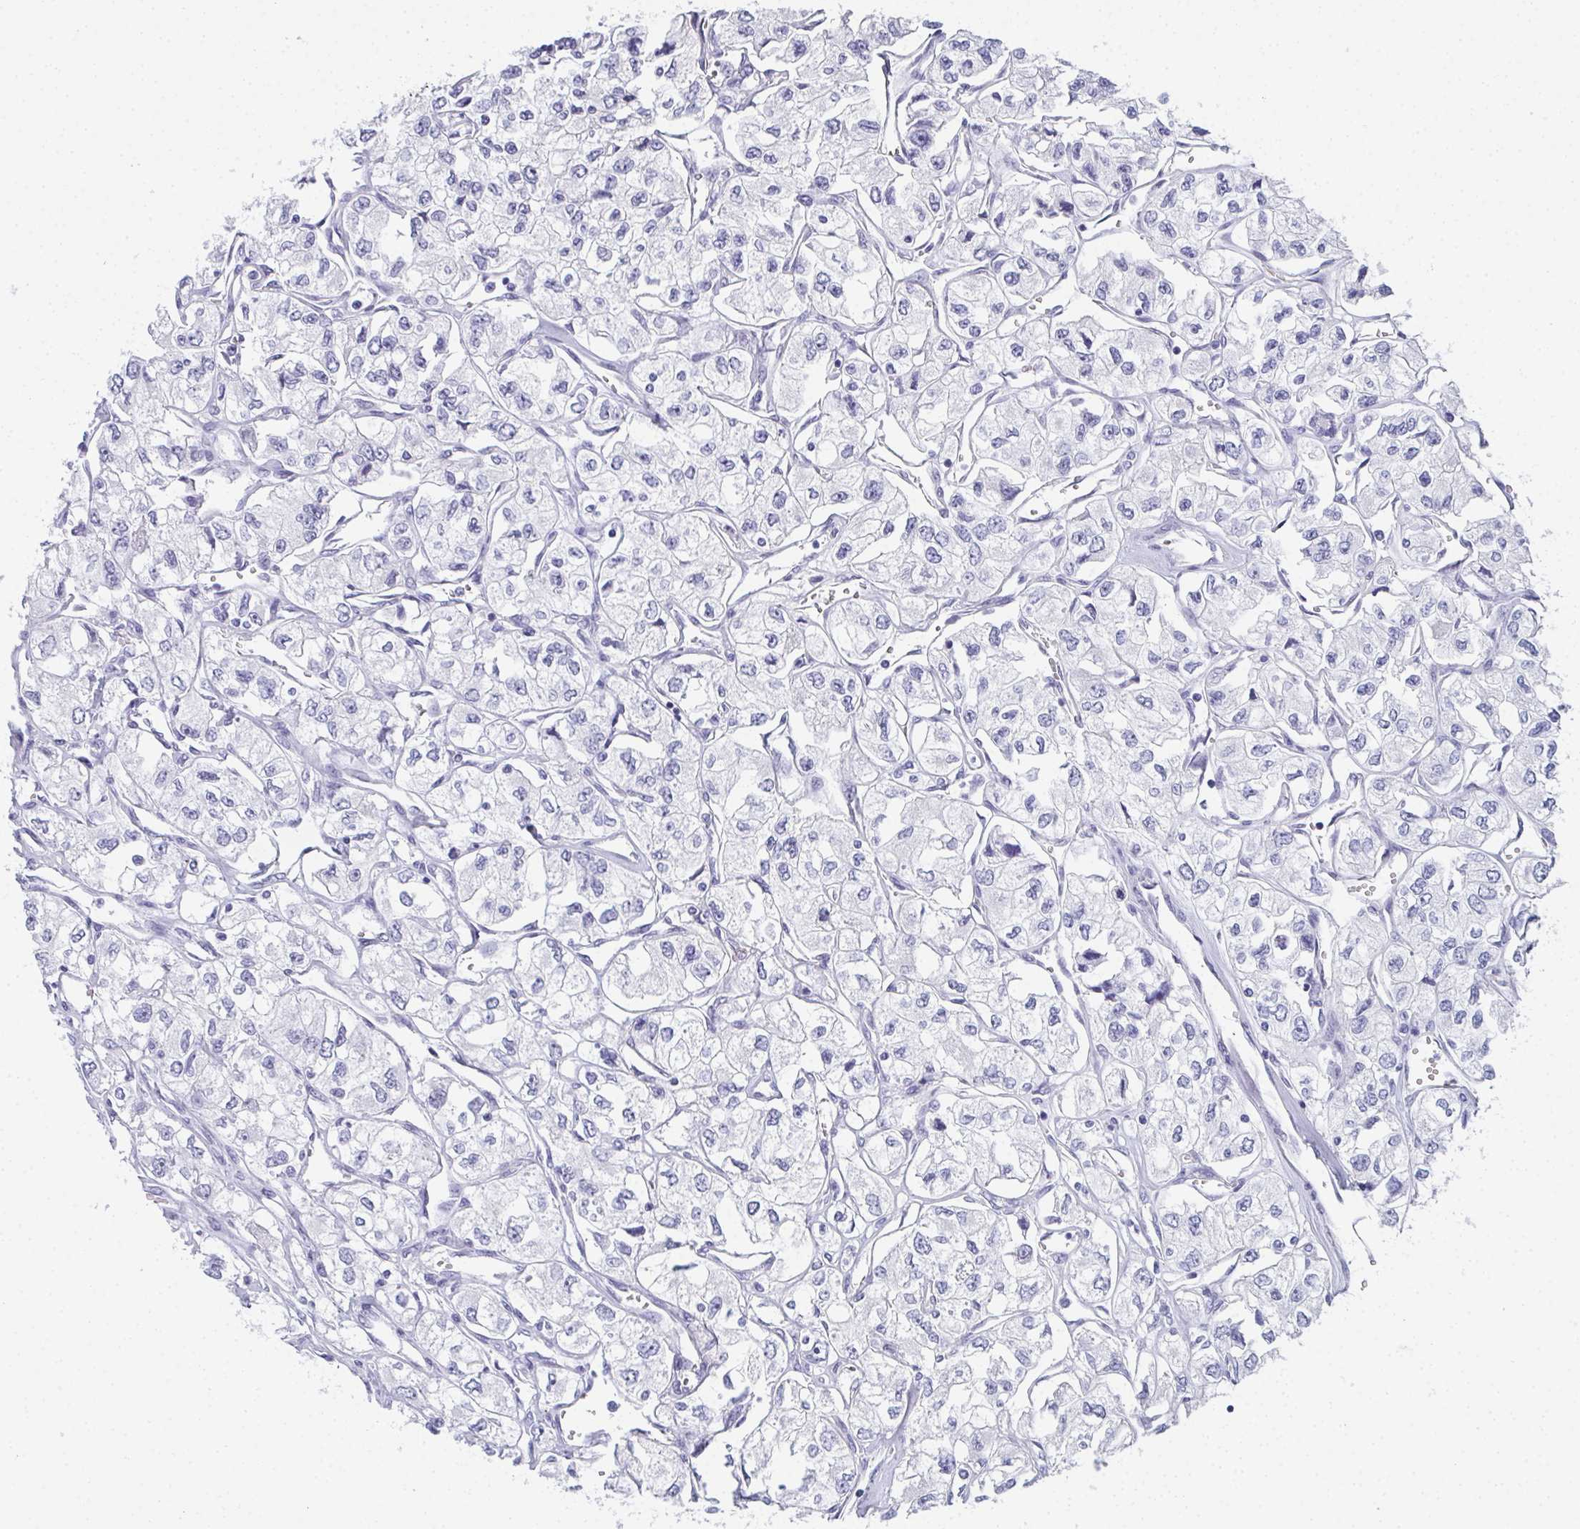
{"staining": {"intensity": "negative", "quantity": "none", "location": "none"}, "tissue": "renal cancer", "cell_type": "Tumor cells", "image_type": "cancer", "snomed": [{"axis": "morphology", "description": "Adenocarcinoma, NOS"}, {"axis": "topography", "description": "Kidney"}], "caption": "Immunohistochemistry (IHC) of renal cancer exhibits no positivity in tumor cells.", "gene": "SLC36A2", "patient": {"sex": "female", "age": 59}}